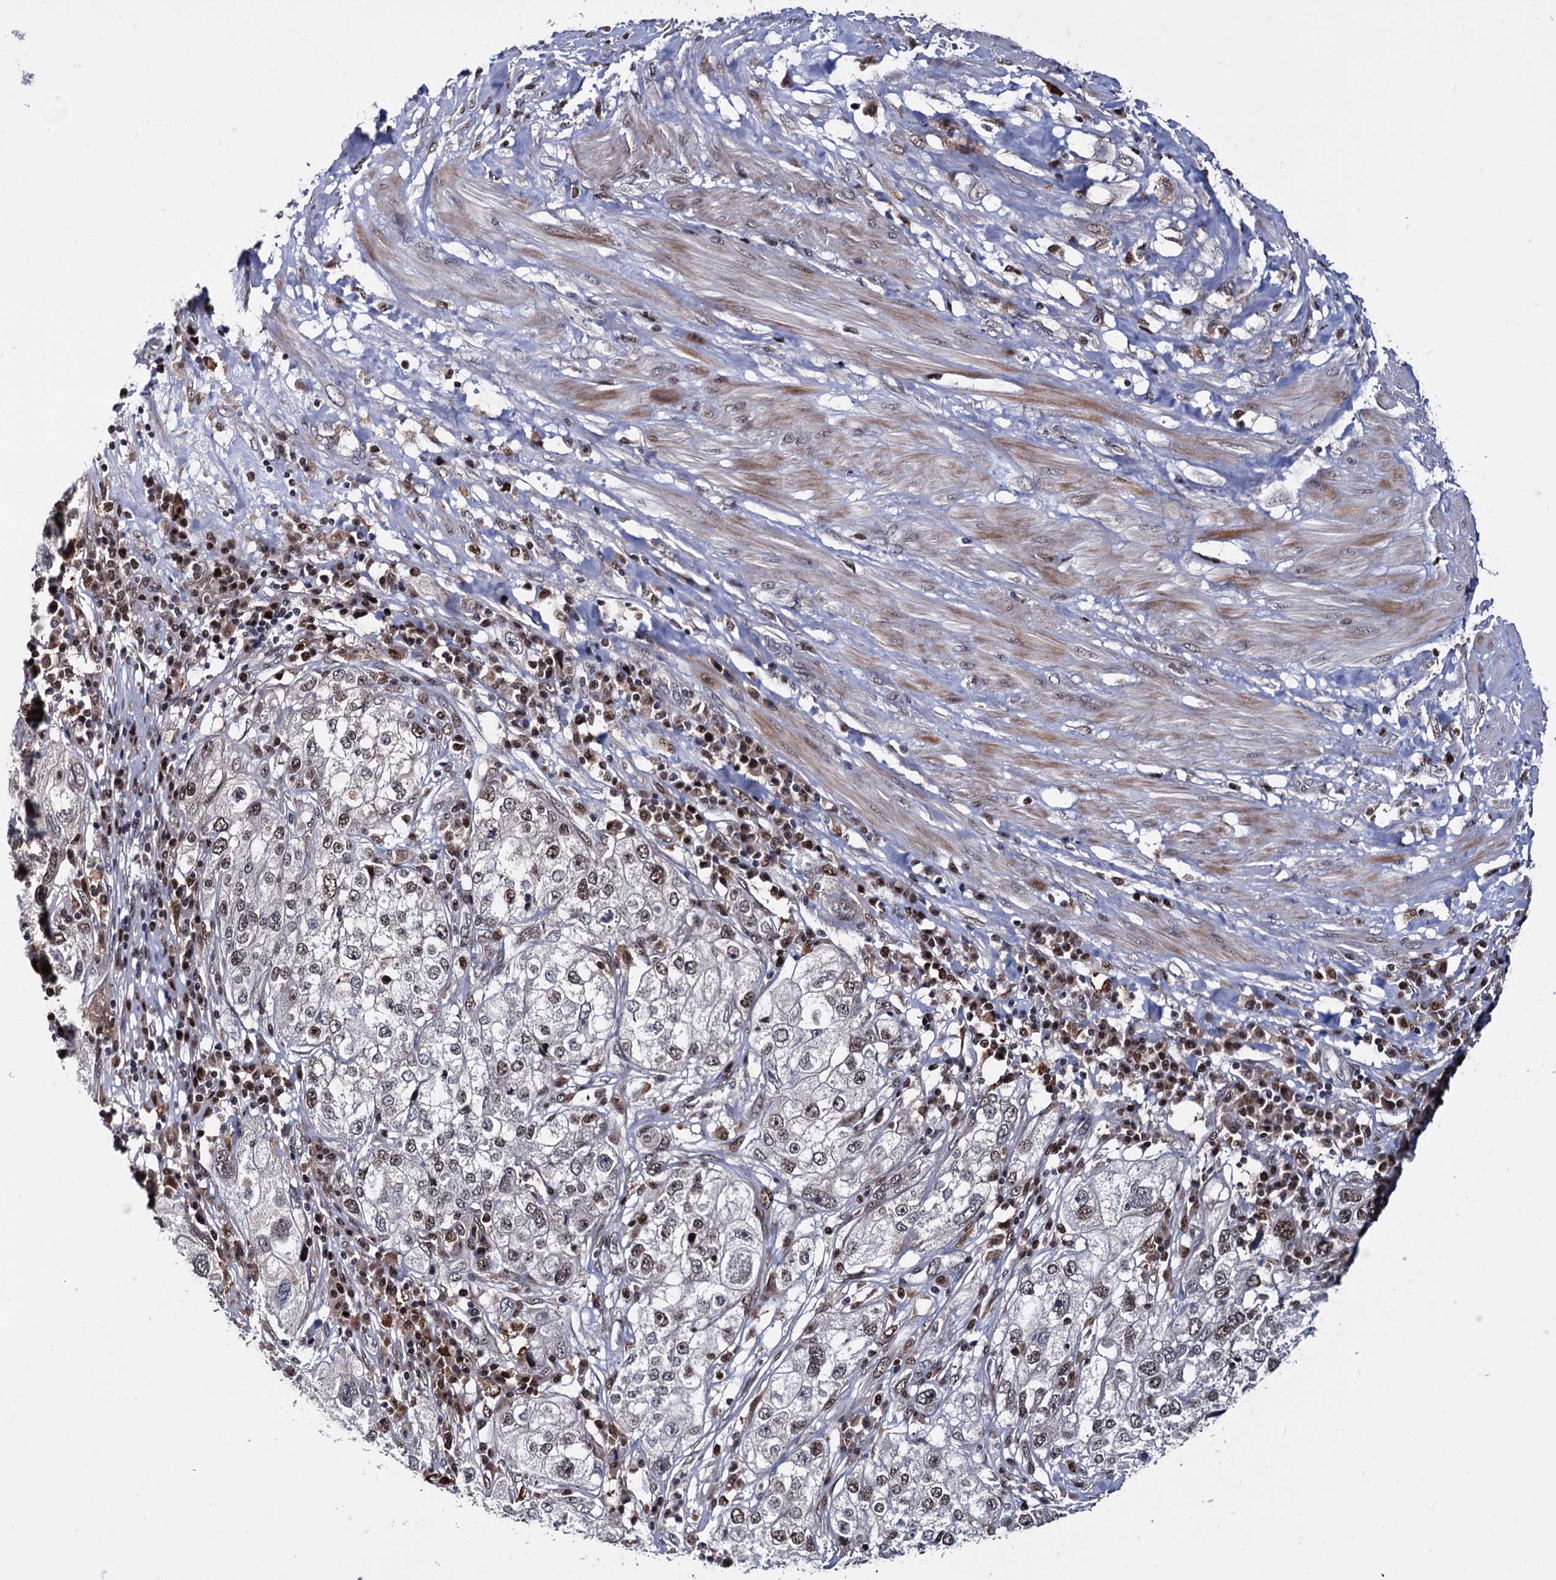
{"staining": {"intensity": "moderate", "quantity": "25%-75%", "location": "nuclear"}, "tissue": "endometrial cancer", "cell_type": "Tumor cells", "image_type": "cancer", "snomed": [{"axis": "morphology", "description": "Adenocarcinoma, NOS"}, {"axis": "topography", "description": "Endometrium"}], "caption": "The histopathology image displays immunohistochemical staining of endometrial cancer (adenocarcinoma). There is moderate nuclear positivity is seen in approximately 25%-75% of tumor cells.", "gene": "RNASEH2B", "patient": {"sex": "female", "age": 49}}